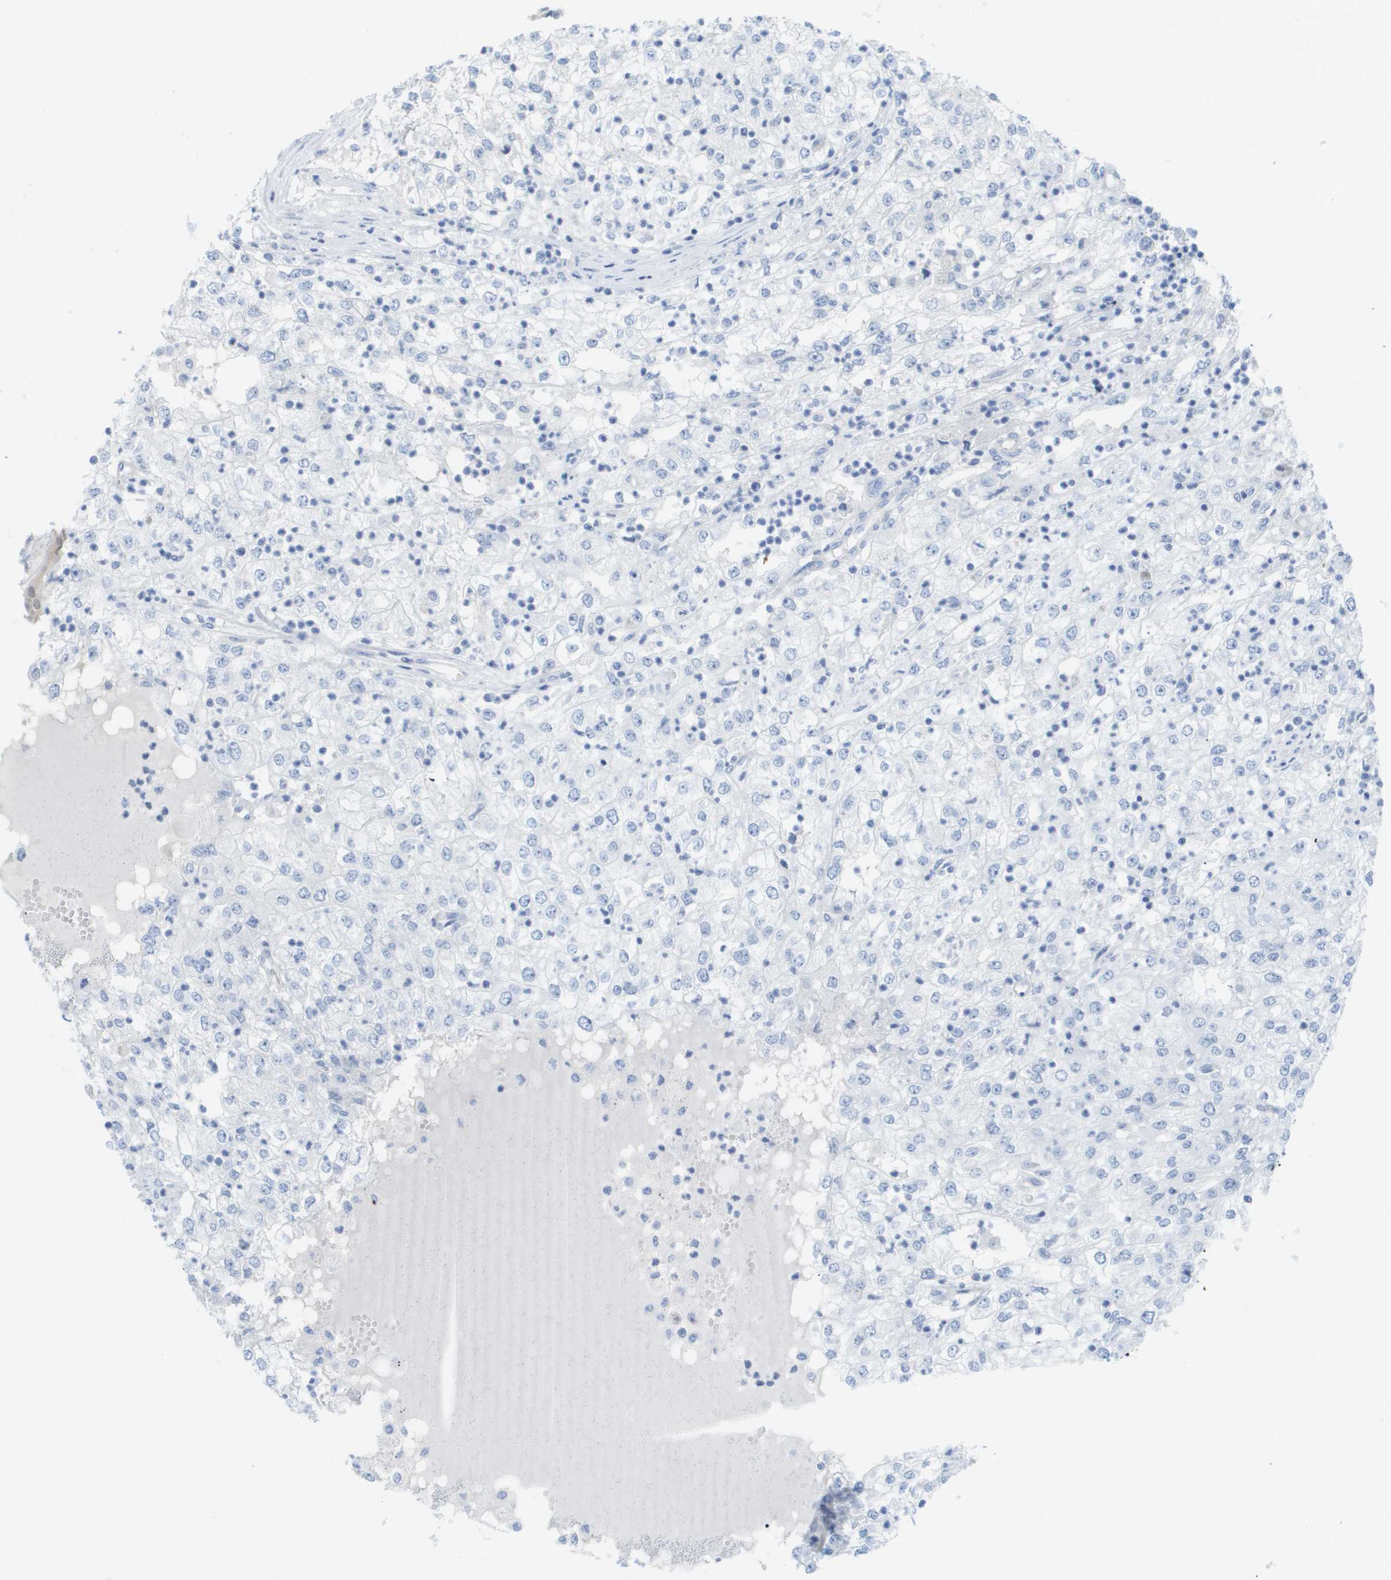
{"staining": {"intensity": "negative", "quantity": "none", "location": "none"}, "tissue": "renal cancer", "cell_type": "Tumor cells", "image_type": "cancer", "snomed": [{"axis": "morphology", "description": "Adenocarcinoma, NOS"}, {"axis": "topography", "description": "Kidney"}], "caption": "Immunohistochemistry photomicrograph of adenocarcinoma (renal) stained for a protein (brown), which displays no staining in tumor cells.", "gene": "MYL3", "patient": {"sex": "female", "age": 54}}